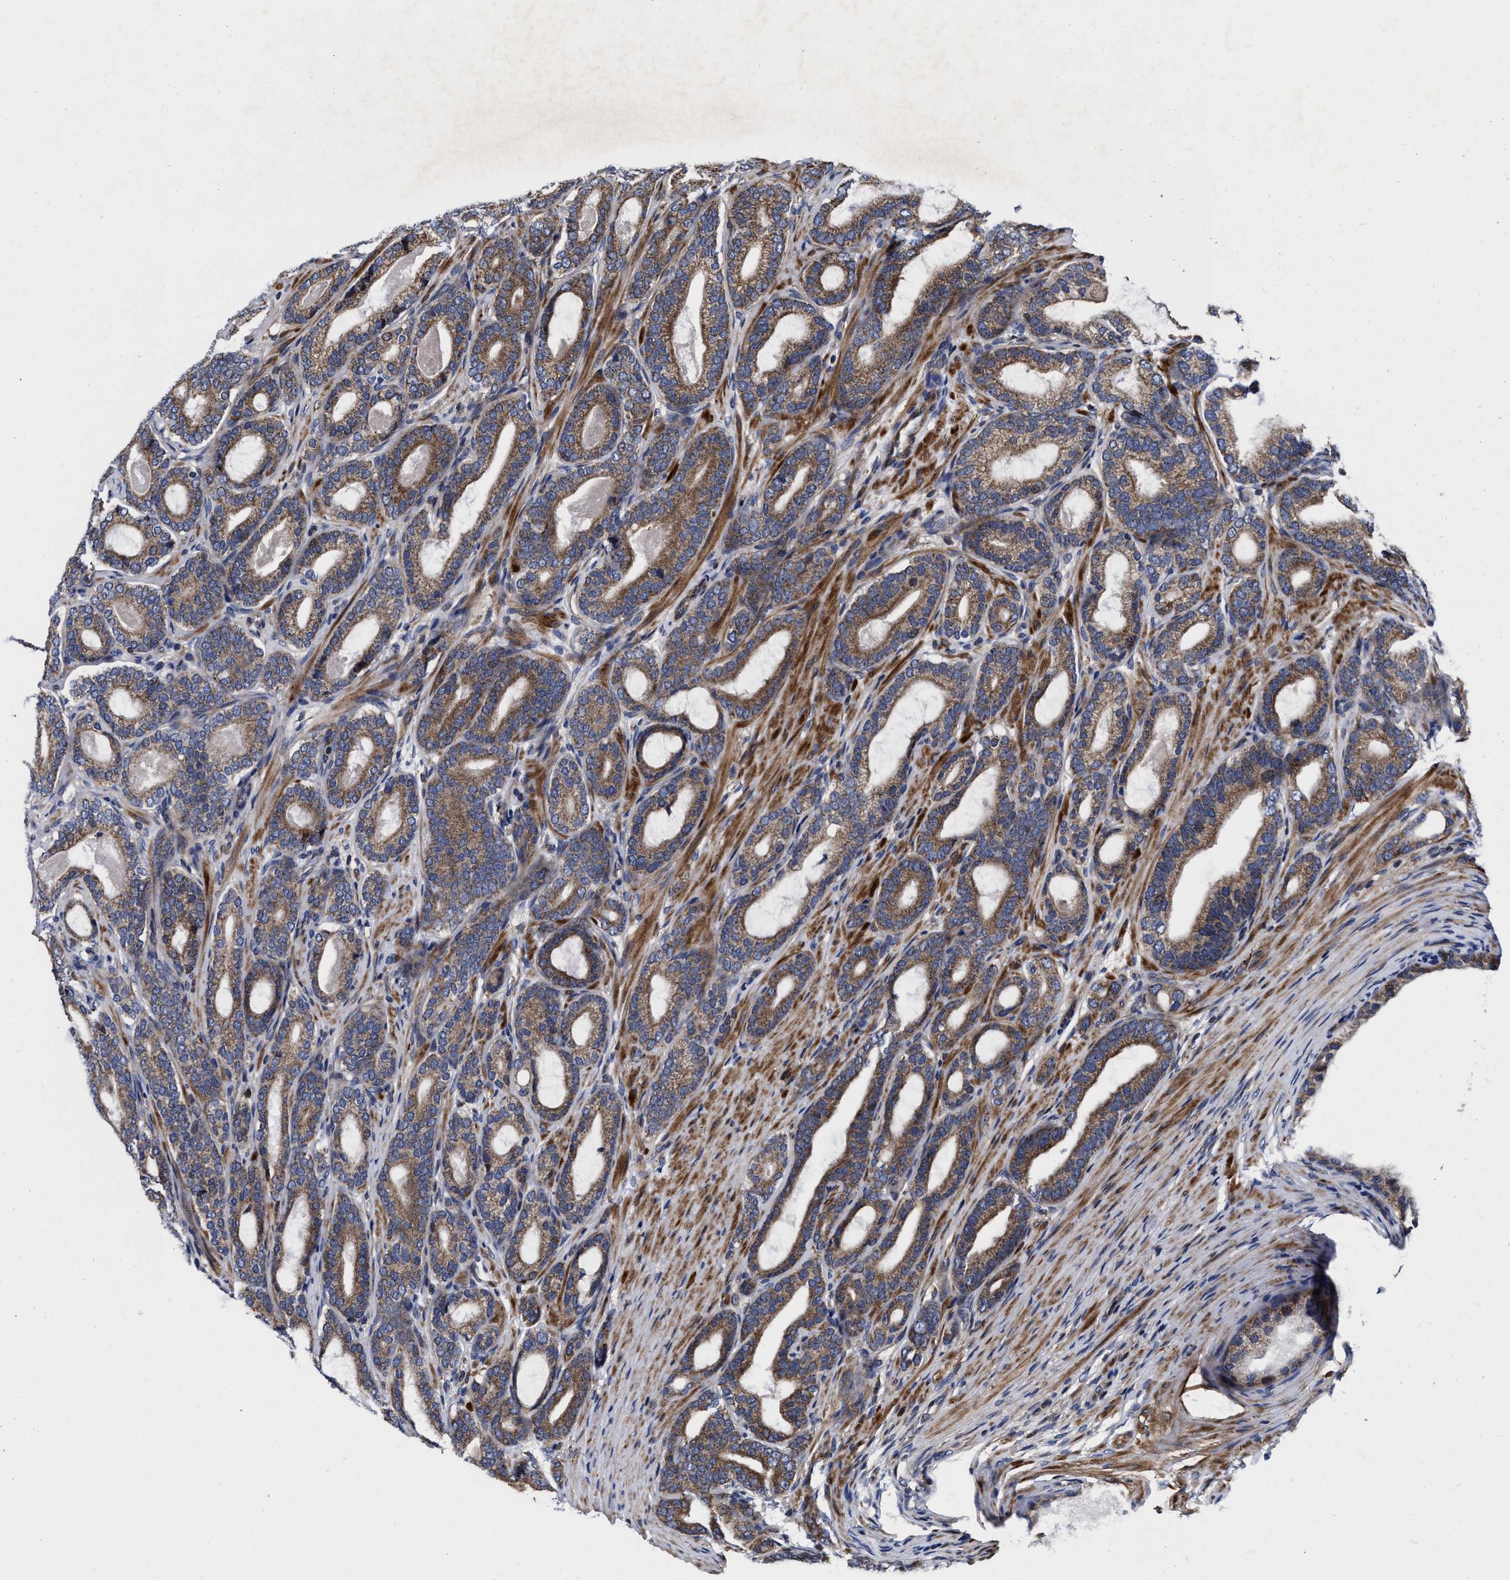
{"staining": {"intensity": "moderate", "quantity": ">75%", "location": "cytoplasmic/membranous"}, "tissue": "prostate cancer", "cell_type": "Tumor cells", "image_type": "cancer", "snomed": [{"axis": "morphology", "description": "Adenocarcinoma, High grade"}, {"axis": "topography", "description": "Prostate"}], "caption": "This is a histology image of immunohistochemistry (IHC) staining of prostate high-grade adenocarcinoma, which shows moderate expression in the cytoplasmic/membranous of tumor cells.", "gene": "MRPL50", "patient": {"sex": "male", "age": 60}}